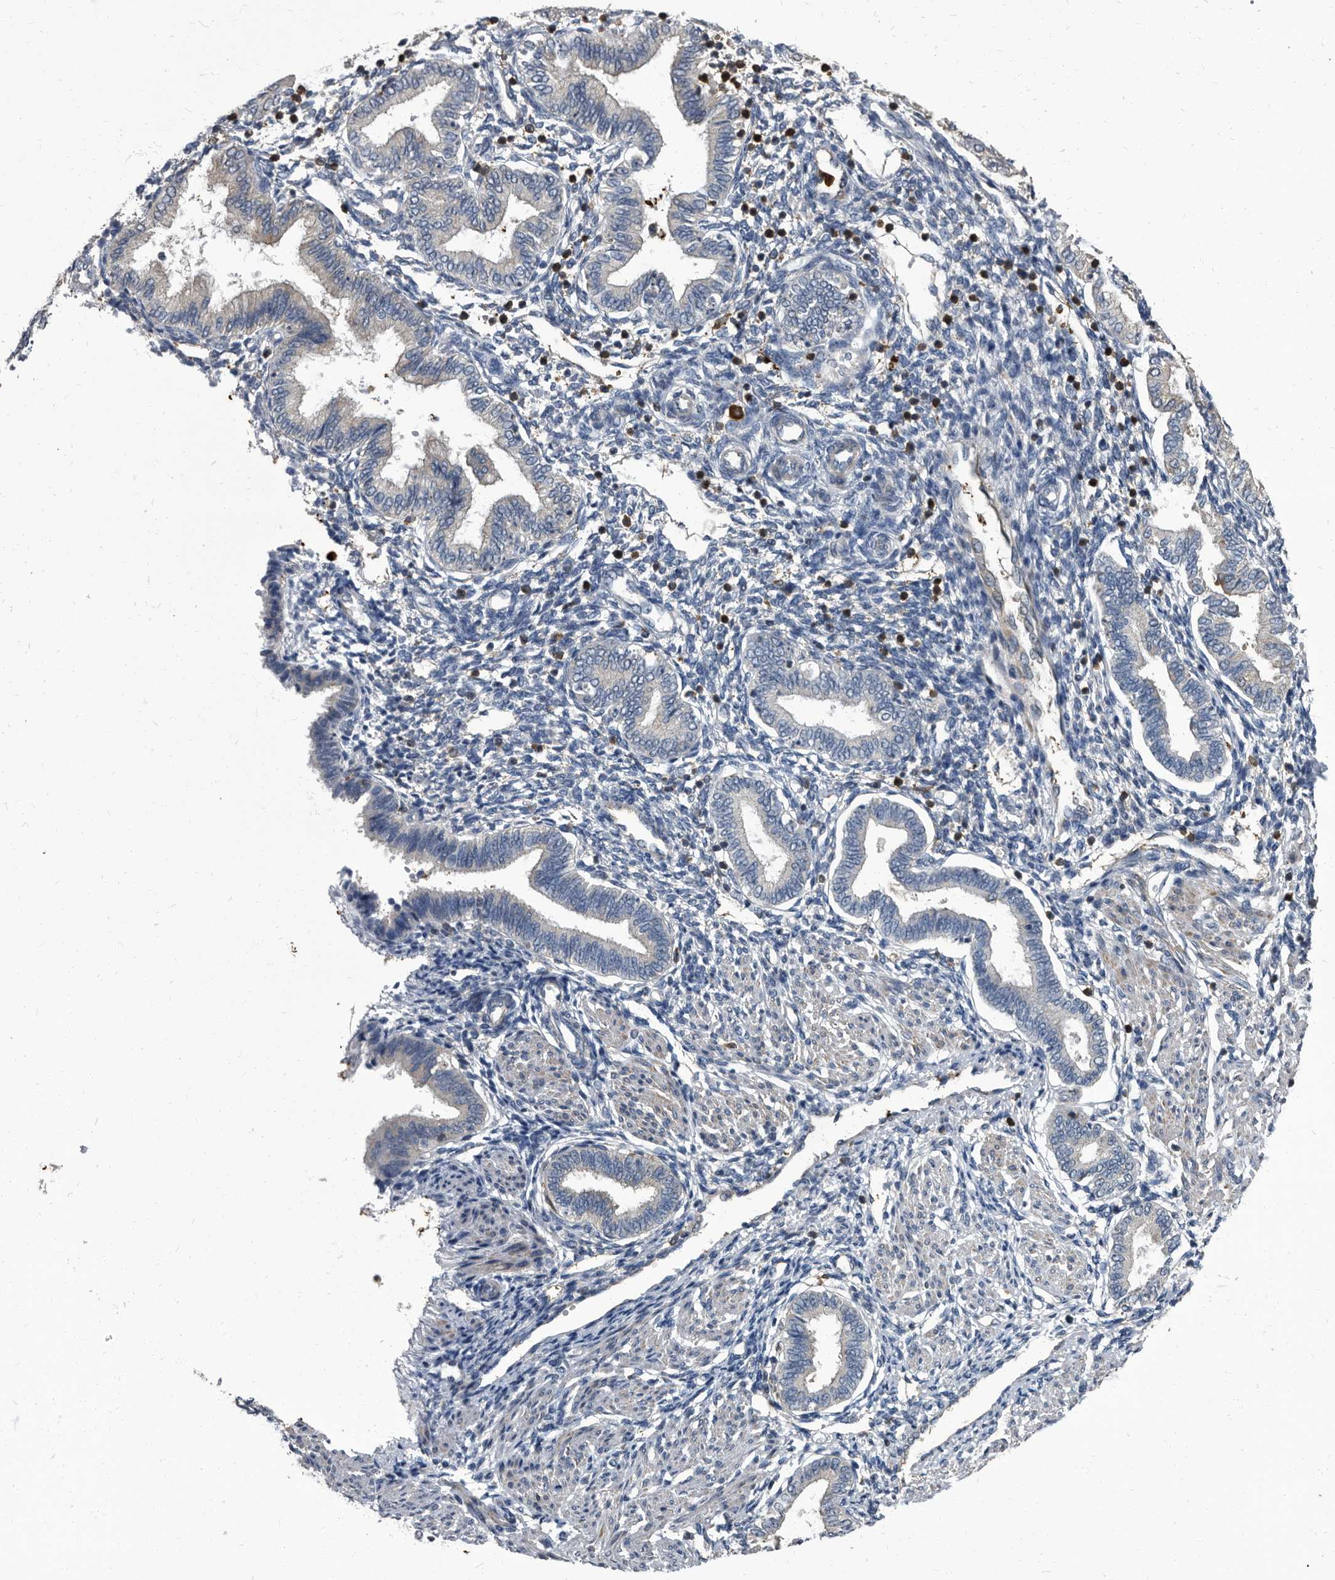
{"staining": {"intensity": "negative", "quantity": "none", "location": "none"}, "tissue": "endometrium", "cell_type": "Cells in endometrial stroma", "image_type": "normal", "snomed": [{"axis": "morphology", "description": "Normal tissue, NOS"}, {"axis": "topography", "description": "Endometrium"}], "caption": "The histopathology image reveals no staining of cells in endometrial stroma in normal endometrium. (Stains: DAB (3,3'-diaminobenzidine) immunohistochemistry with hematoxylin counter stain, Microscopy: brightfield microscopy at high magnification).", "gene": "CDV3", "patient": {"sex": "female", "age": 53}}